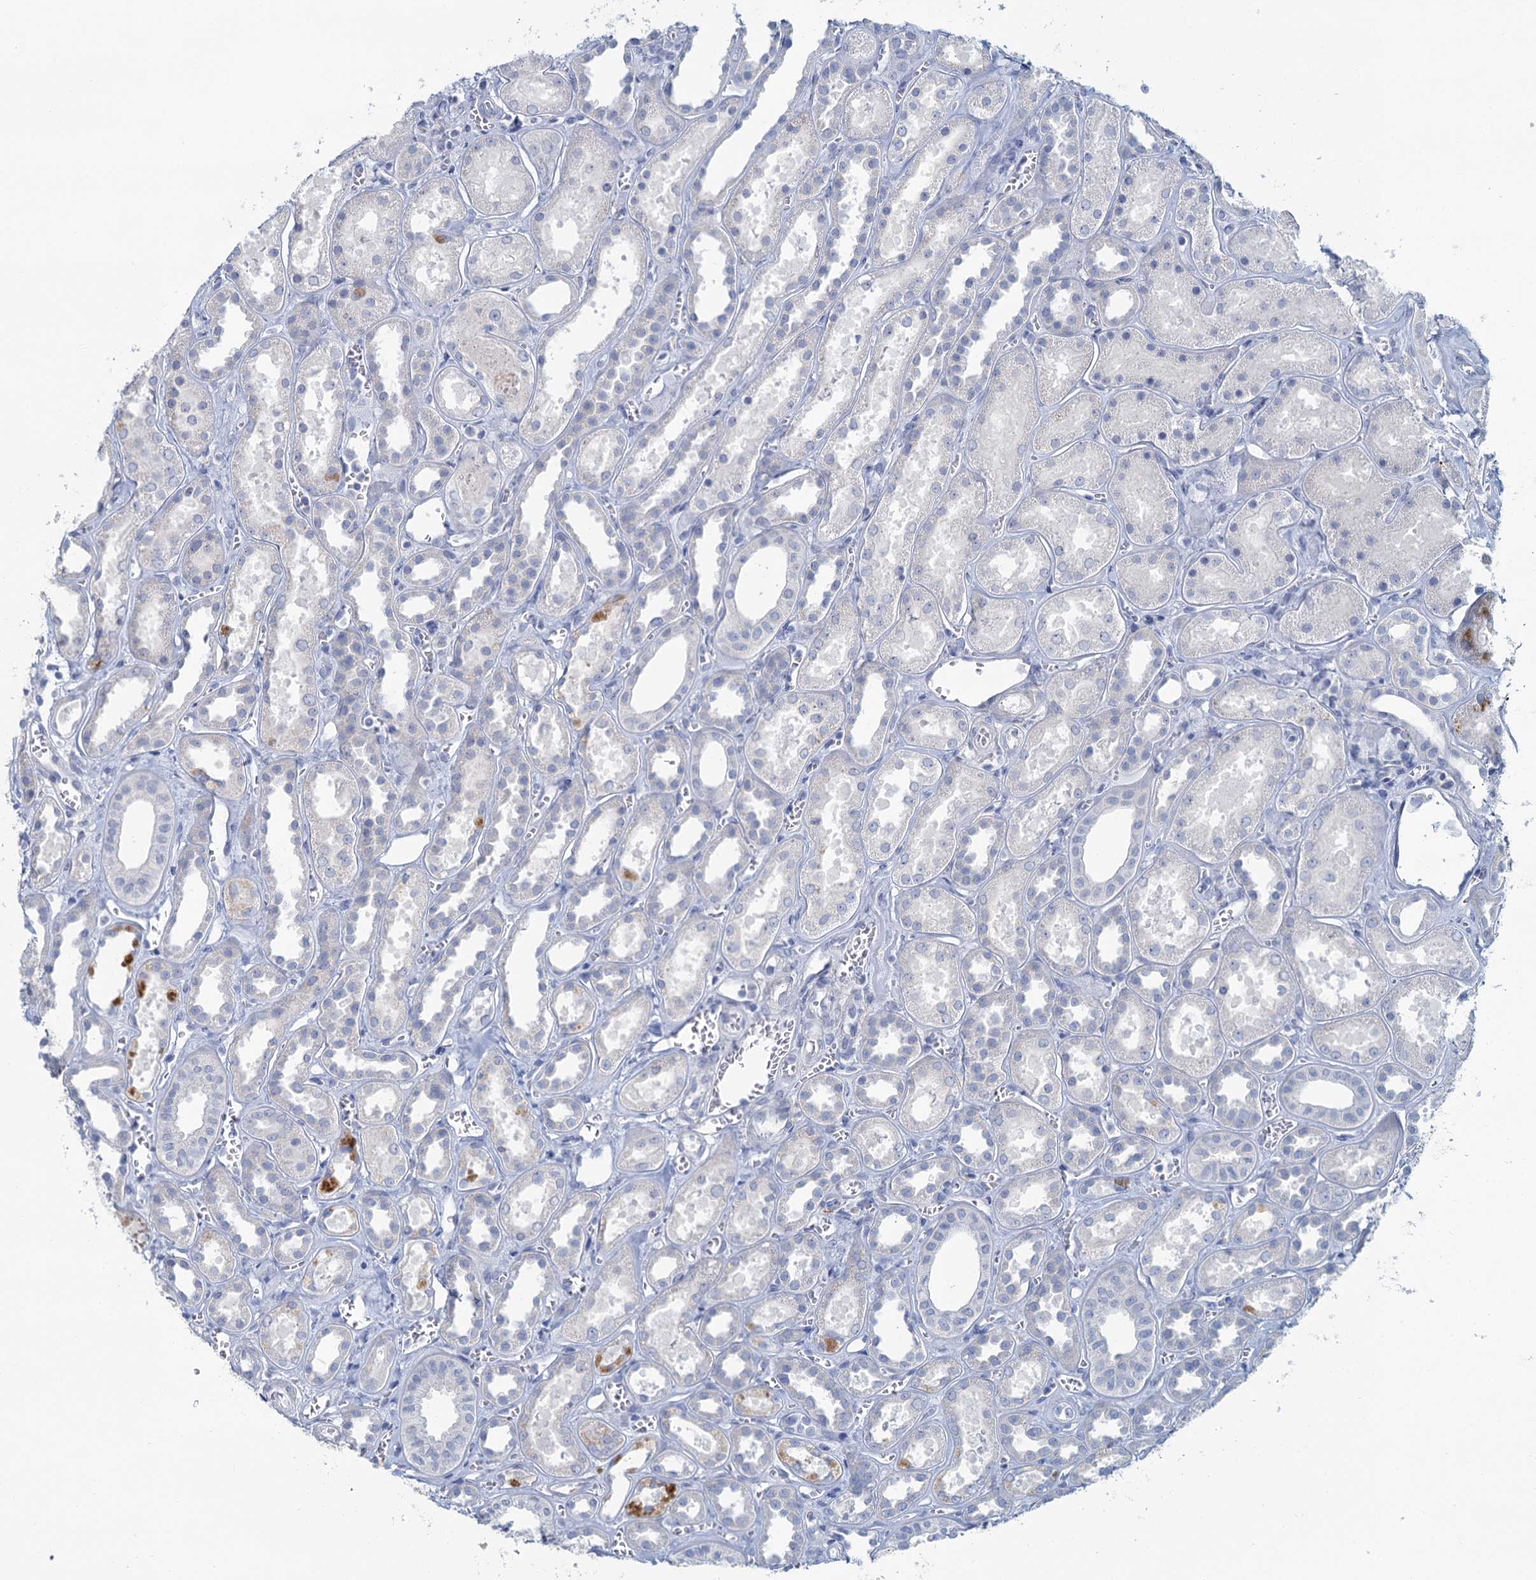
{"staining": {"intensity": "negative", "quantity": "none", "location": "none"}, "tissue": "kidney", "cell_type": "Cells in glomeruli", "image_type": "normal", "snomed": [{"axis": "morphology", "description": "Normal tissue, NOS"}, {"axis": "morphology", "description": "Adenocarcinoma, NOS"}, {"axis": "topography", "description": "Kidney"}], "caption": "The IHC image has no significant positivity in cells in glomeruli of kidney.", "gene": "CHGA", "patient": {"sex": "female", "age": 68}}